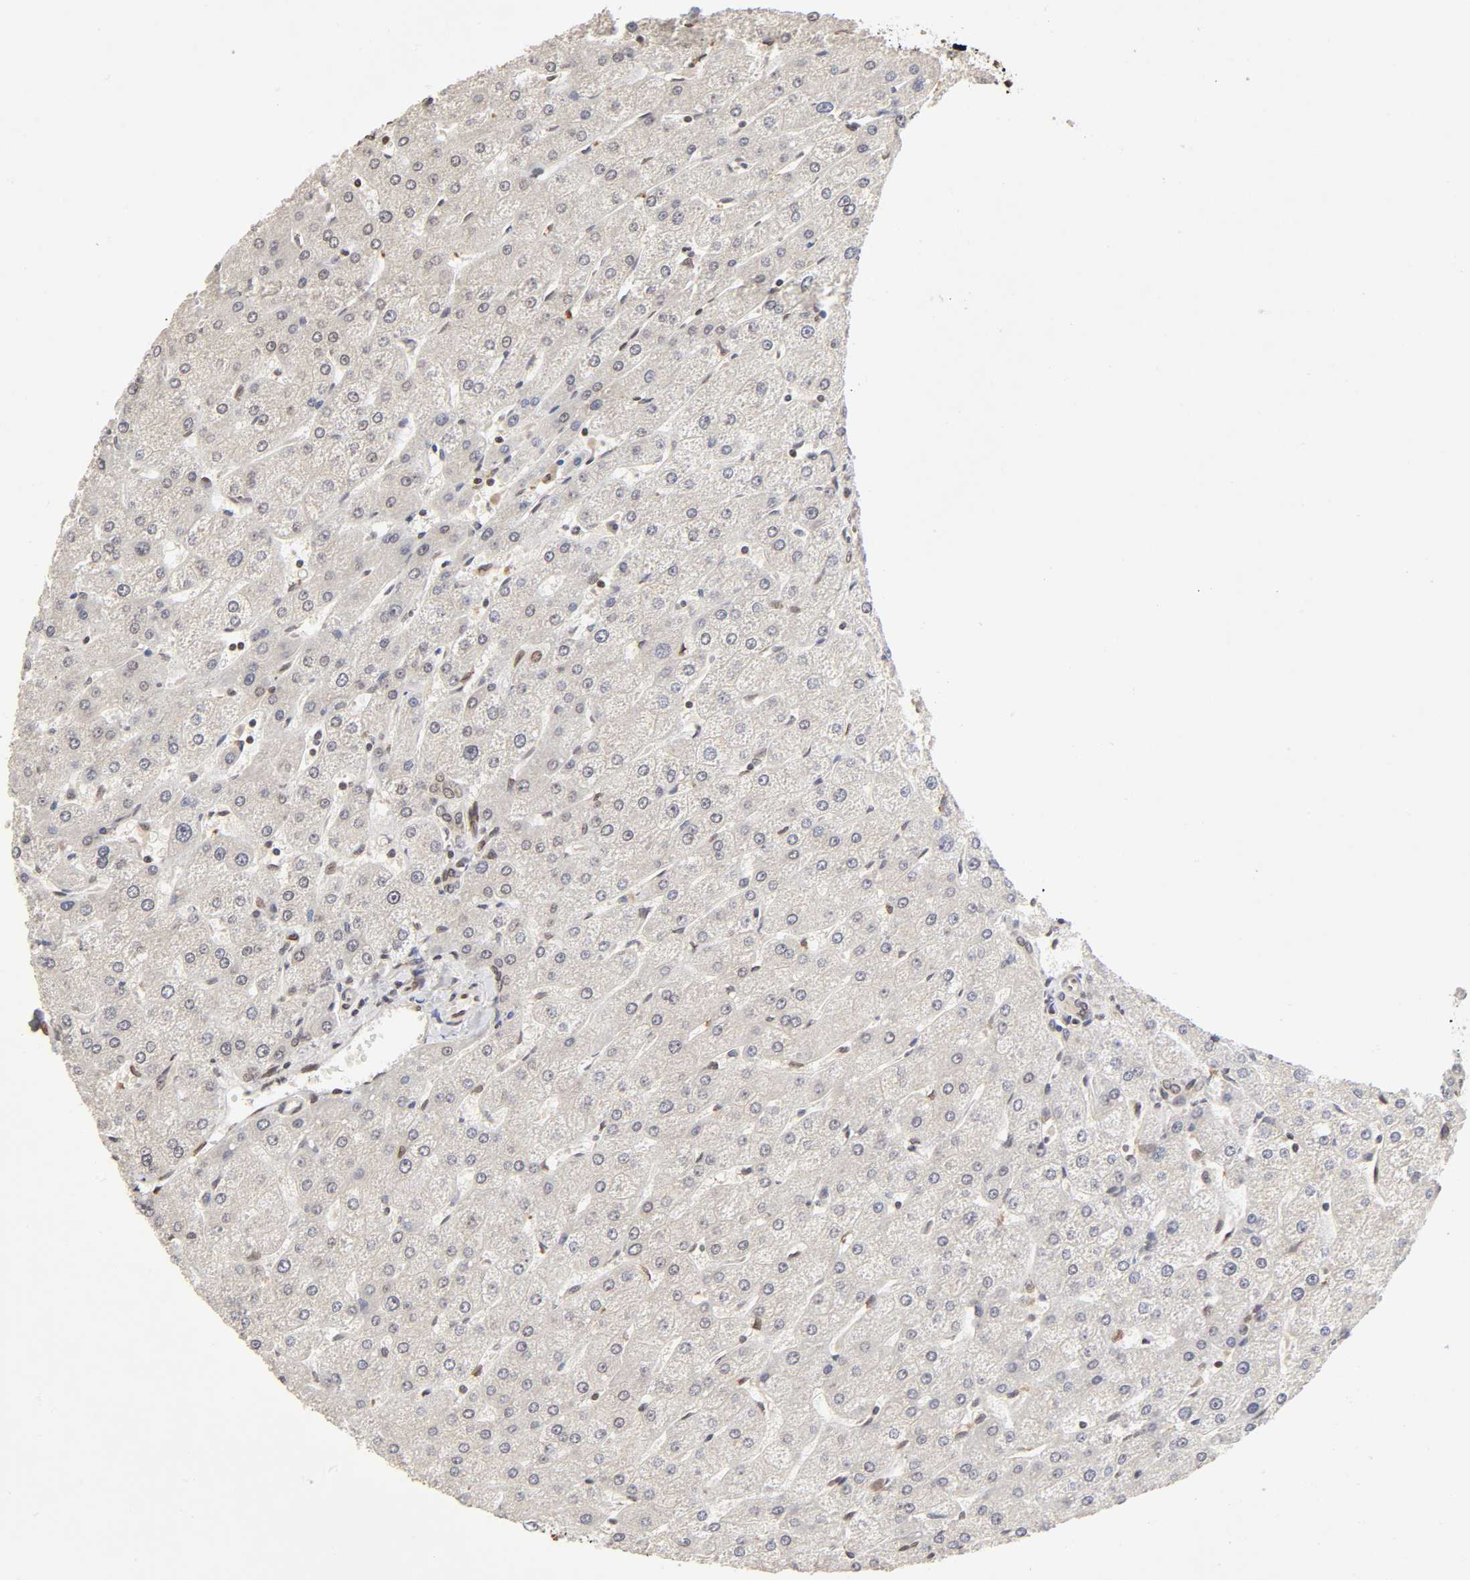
{"staining": {"intensity": "moderate", "quantity": "25%-75%", "location": "nuclear"}, "tissue": "liver", "cell_type": "Cholangiocytes", "image_type": "normal", "snomed": [{"axis": "morphology", "description": "Normal tissue, NOS"}, {"axis": "topography", "description": "Liver"}], "caption": "Unremarkable liver demonstrates moderate nuclear positivity in approximately 25%-75% of cholangiocytes, visualized by immunohistochemistry. The protein of interest is stained brown, and the nuclei are stained in blue (DAB (3,3'-diaminobenzidine) IHC with brightfield microscopy, high magnification).", "gene": "MLLT6", "patient": {"sex": "male", "age": 67}}